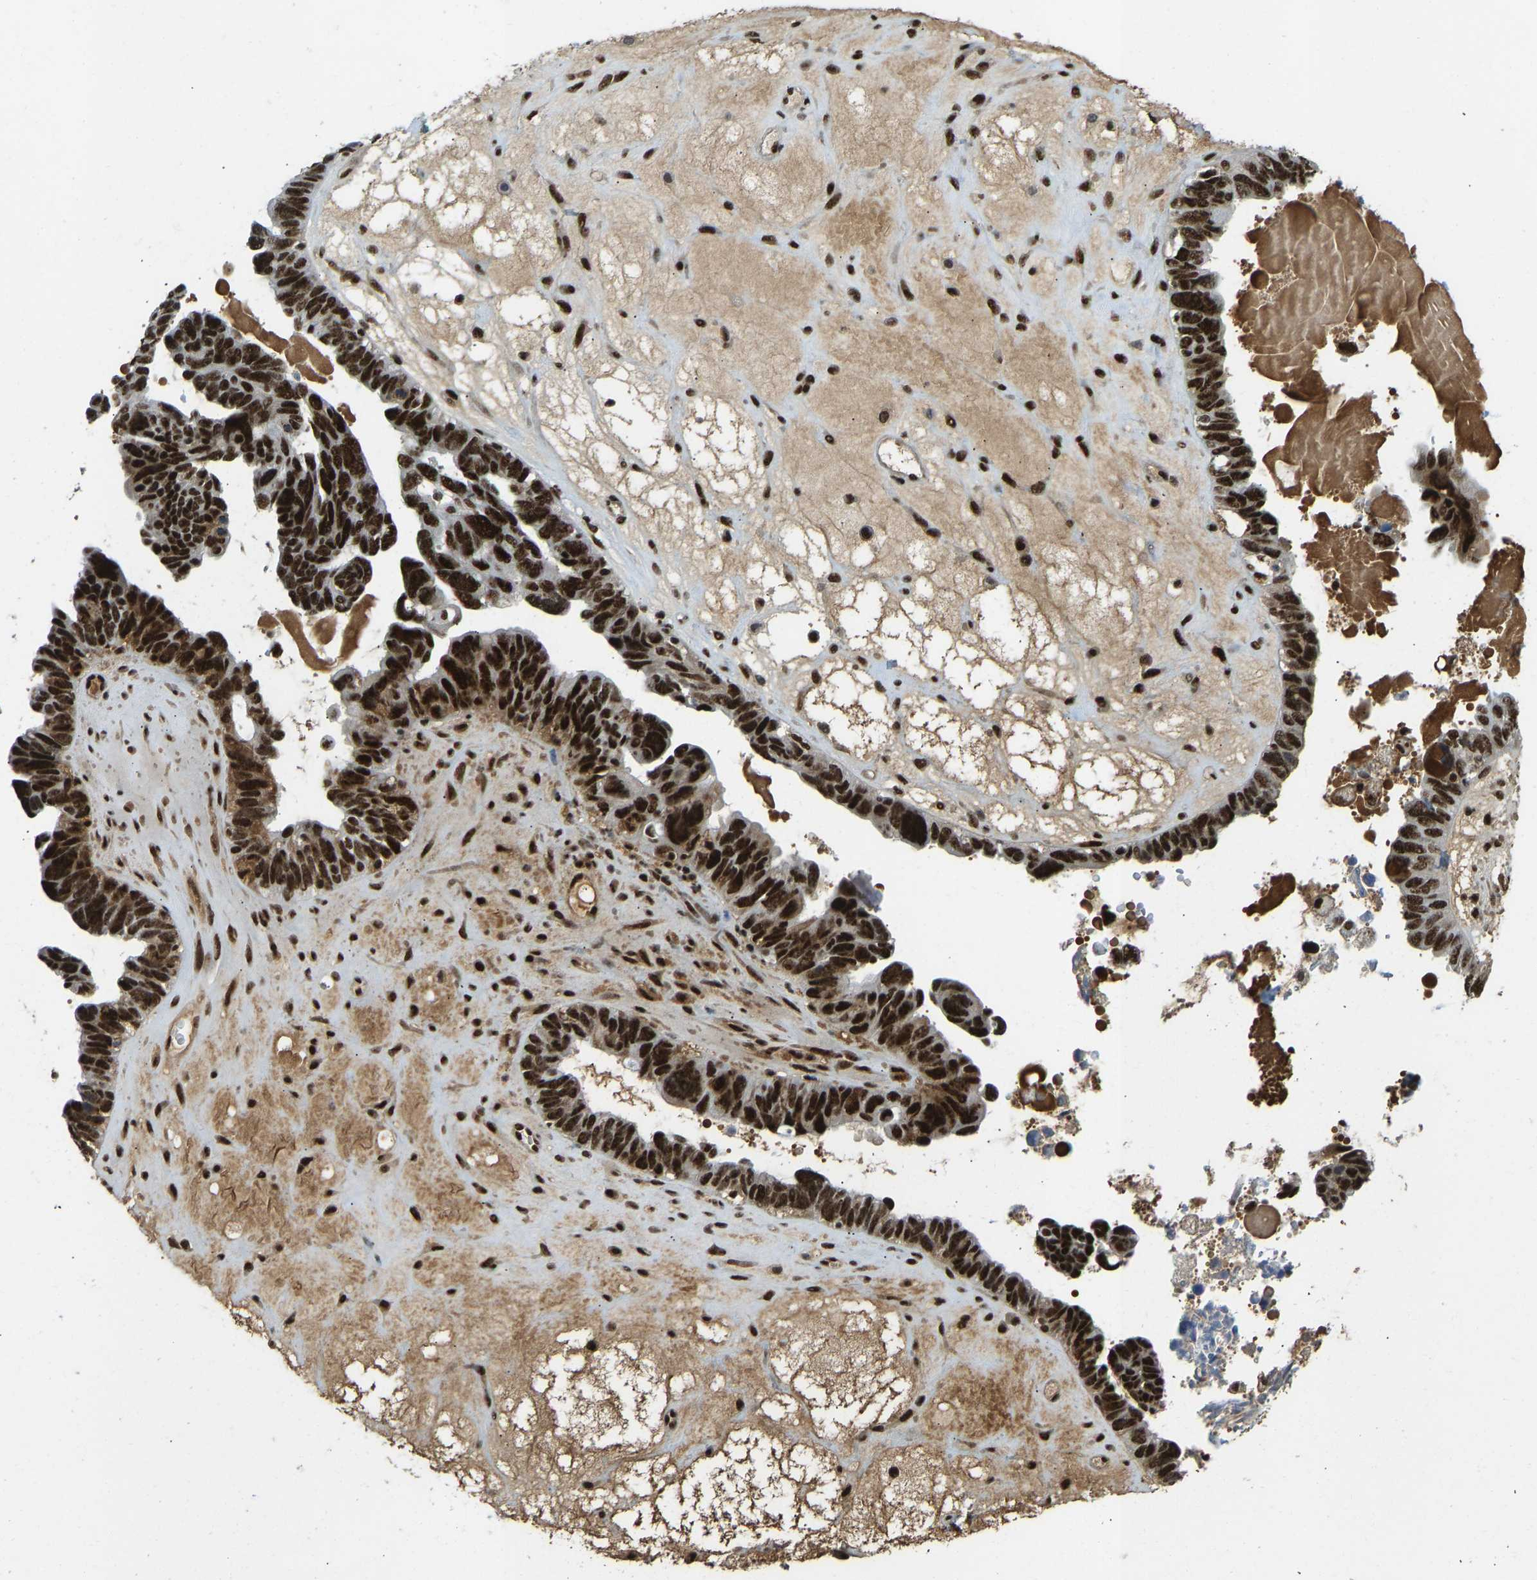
{"staining": {"intensity": "strong", "quantity": ">75%", "location": "nuclear"}, "tissue": "ovarian cancer", "cell_type": "Tumor cells", "image_type": "cancer", "snomed": [{"axis": "morphology", "description": "Cystadenocarcinoma, serous, NOS"}, {"axis": "topography", "description": "Ovary"}], "caption": "Strong nuclear expression is seen in about >75% of tumor cells in ovarian serous cystadenocarcinoma. (Brightfield microscopy of DAB IHC at high magnification).", "gene": "FOXK1", "patient": {"sex": "female", "age": 79}}